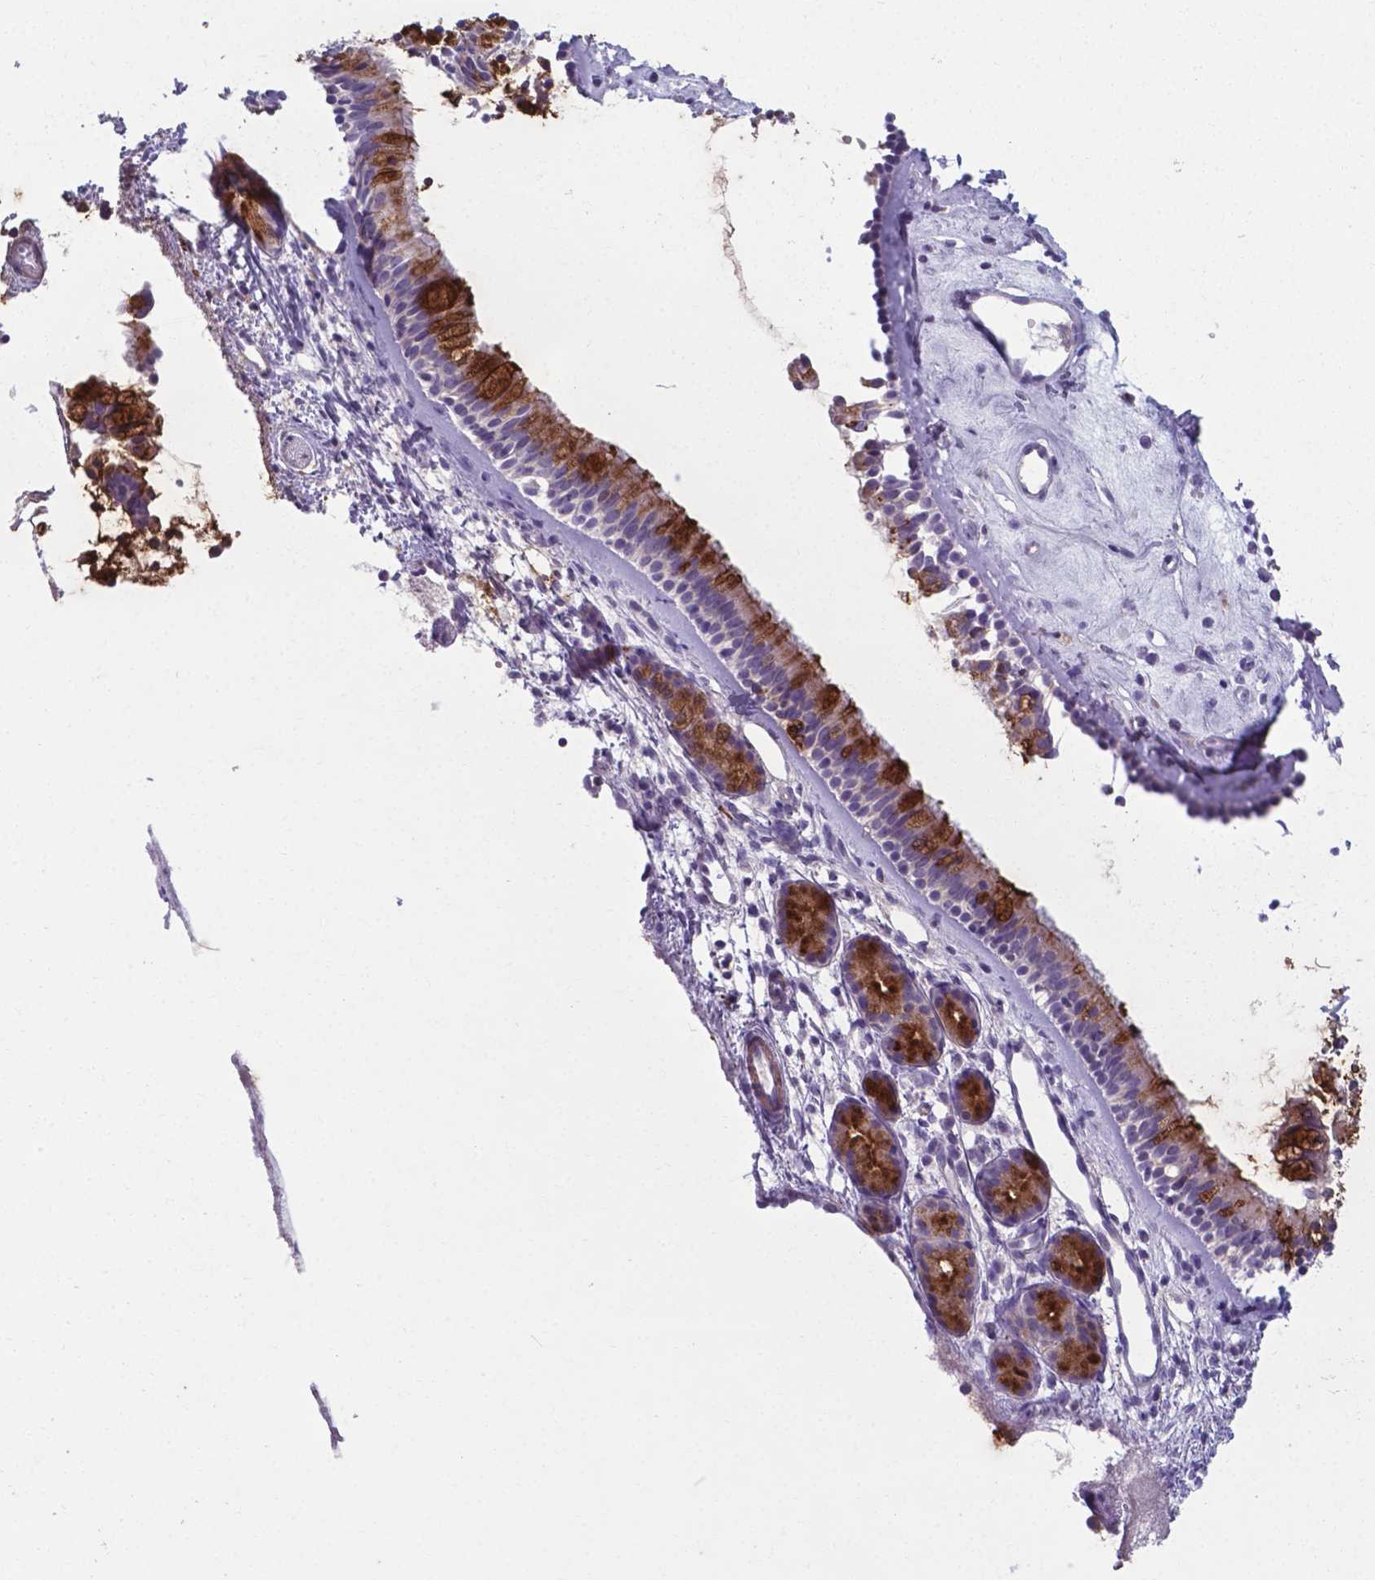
{"staining": {"intensity": "strong", "quantity": "<25%", "location": "cytoplasmic/membranous"}, "tissue": "nasopharynx", "cell_type": "Respiratory epithelial cells", "image_type": "normal", "snomed": [{"axis": "morphology", "description": "Normal tissue, NOS"}, {"axis": "topography", "description": "Nasopharynx"}], "caption": "A histopathology image showing strong cytoplasmic/membranous expression in about <25% of respiratory epithelial cells in benign nasopharynx, as visualized by brown immunohistochemical staining.", "gene": "AP5B1", "patient": {"sex": "female", "age": 52}}